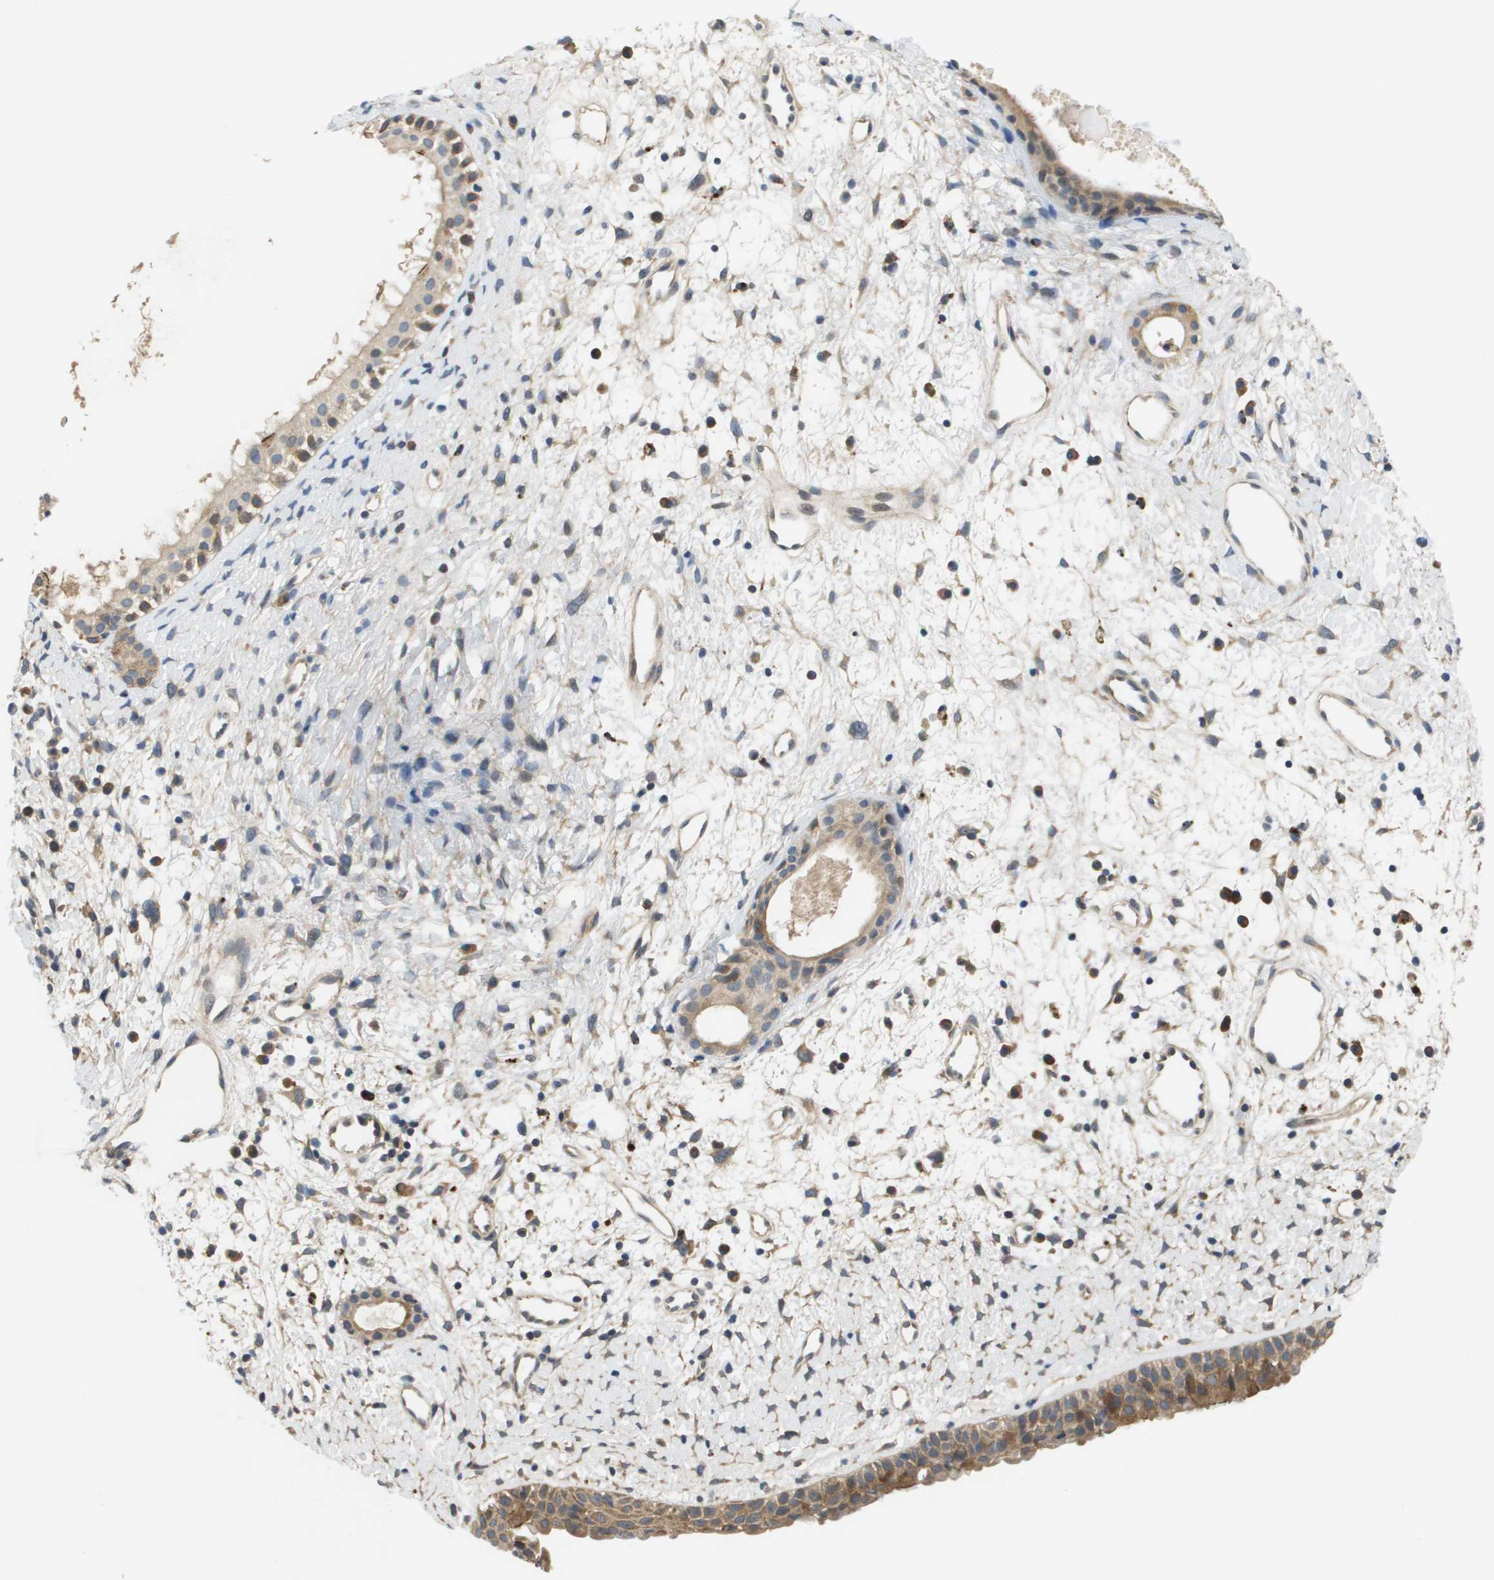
{"staining": {"intensity": "moderate", "quantity": ">75%", "location": "cytoplasmic/membranous"}, "tissue": "nasopharynx", "cell_type": "Respiratory epithelial cells", "image_type": "normal", "snomed": [{"axis": "morphology", "description": "Normal tissue, NOS"}, {"axis": "topography", "description": "Nasopharynx"}], "caption": "Immunohistochemical staining of benign human nasopharynx shows medium levels of moderate cytoplasmic/membranous staining in approximately >75% of respiratory epithelial cells.", "gene": "SLC25A20", "patient": {"sex": "male", "age": 22}}